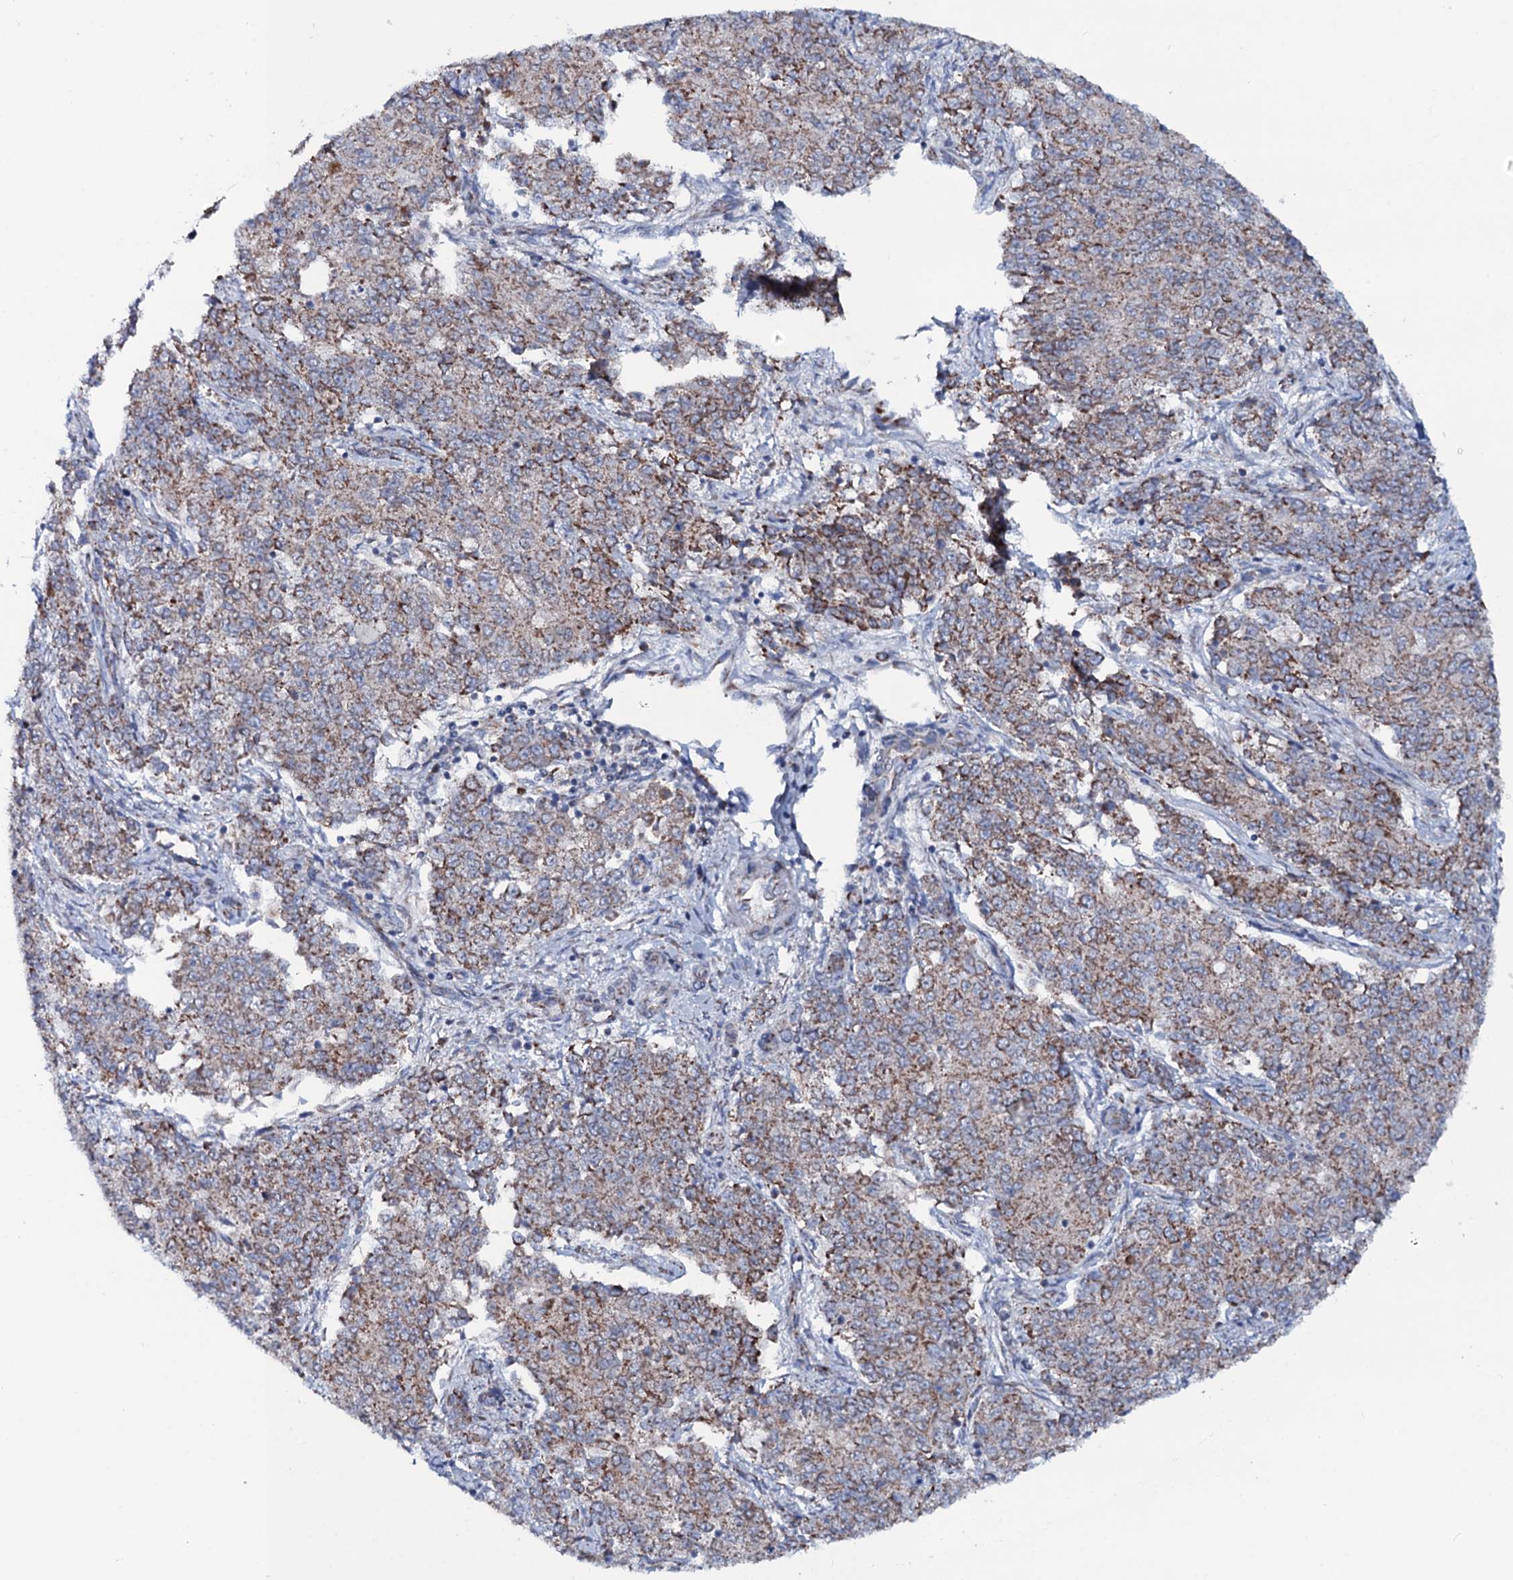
{"staining": {"intensity": "moderate", "quantity": ">75%", "location": "cytoplasmic/membranous"}, "tissue": "endometrial cancer", "cell_type": "Tumor cells", "image_type": "cancer", "snomed": [{"axis": "morphology", "description": "Adenocarcinoma, NOS"}, {"axis": "topography", "description": "Endometrium"}], "caption": "Endometrial cancer stained with a protein marker displays moderate staining in tumor cells.", "gene": "MRPS35", "patient": {"sex": "female", "age": 50}}